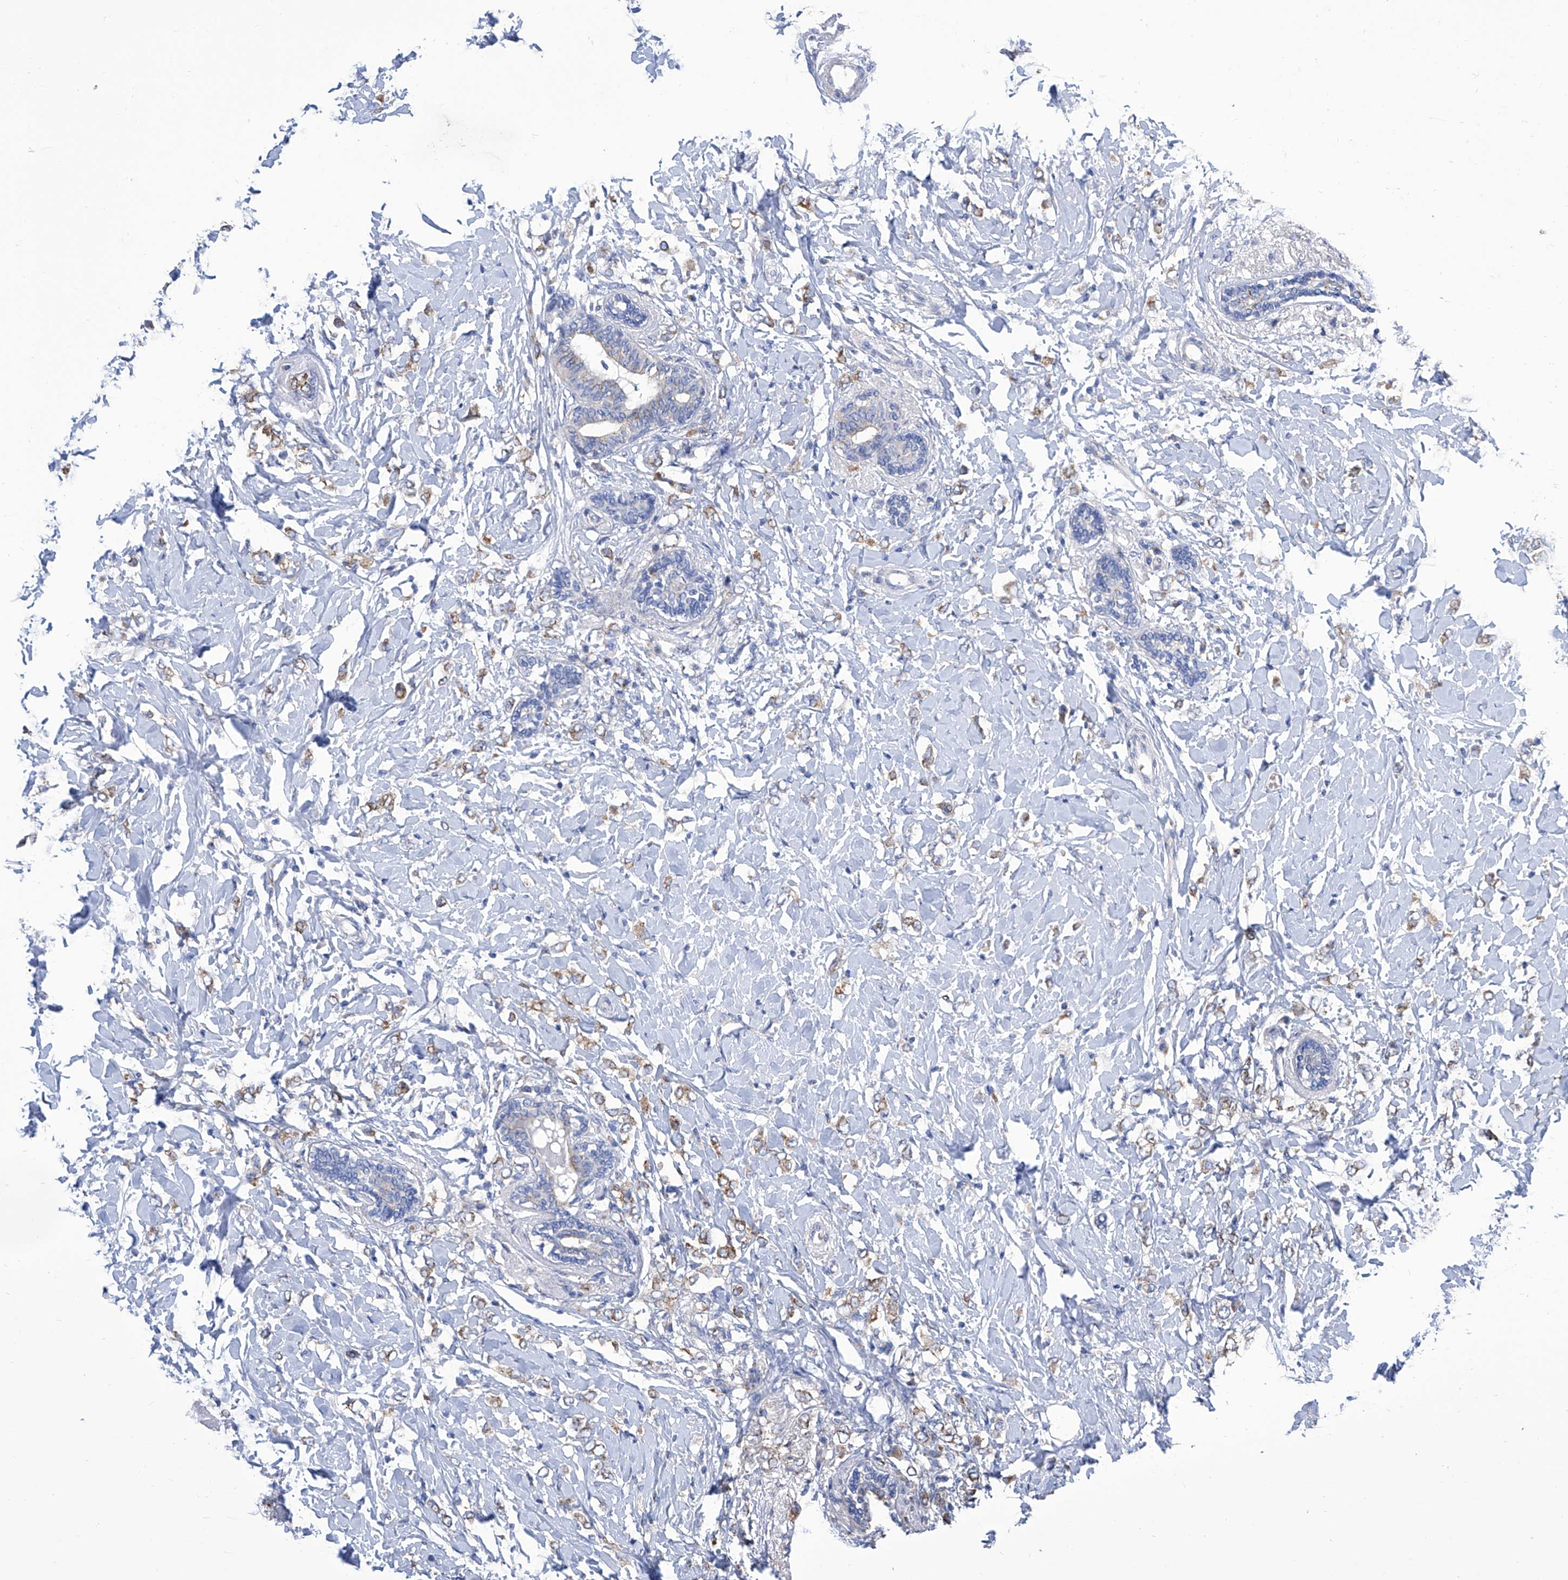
{"staining": {"intensity": "moderate", "quantity": ">75%", "location": "cytoplasmic/membranous"}, "tissue": "breast cancer", "cell_type": "Tumor cells", "image_type": "cancer", "snomed": [{"axis": "morphology", "description": "Normal tissue, NOS"}, {"axis": "morphology", "description": "Lobular carcinoma"}, {"axis": "topography", "description": "Breast"}], "caption": "A brown stain labels moderate cytoplasmic/membranous expression of a protein in human lobular carcinoma (breast) tumor cells. Using DAB (3,3'-diaminobenzidine) (brown) and hematoxylin (blue) stains, captured at high magnification using brightfield microscopy.", "gene": "TJAP1", "patient": {"sex": "female", "age": 47}}